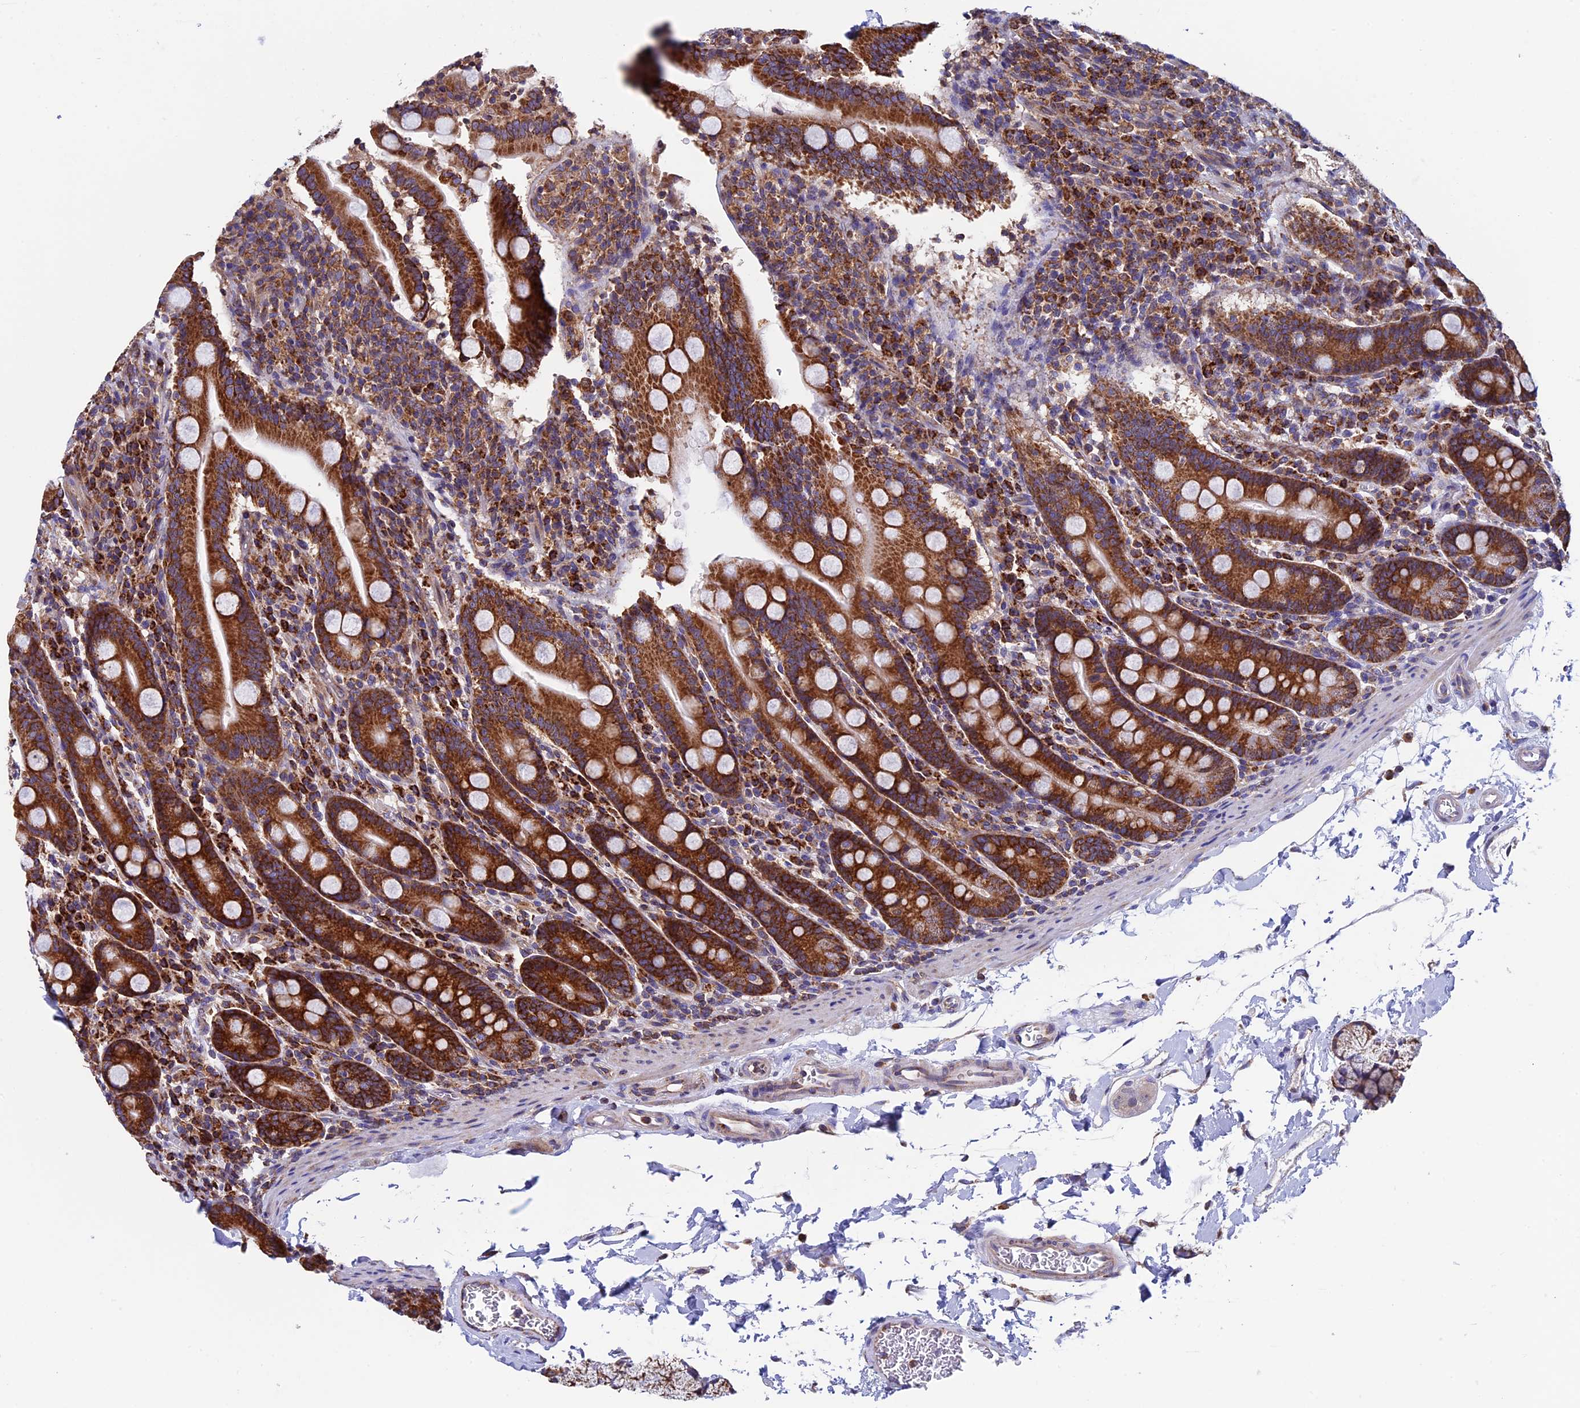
{"staining": {"intensity": "strong", "quantity": ">75%", "location": "cytoplasmic/membranous"}, "tissue": "duodenum", "cell_type": "Glandular cells", "image_type": "normal", "snomed": [{"axis": "morphology", "description": "Normal tissue, NOS"}, {"axis": "topography", "description": "Duodenum"}], "caption": "High-magnification brightfield microscopy of normal duodenum stained with DAB (3,3'-diaminobenzidine) (brown) and counterstained with hematoxylin (blue). glandular cells exhibit strong cytoplasmic/membranous positivity is identified in about>75% of cells. (DAB IHC, brown staining for protein, blue staining for nuclei).", "gene": "SLC9A5", "patient": {"sex": "male", "age": 35}}